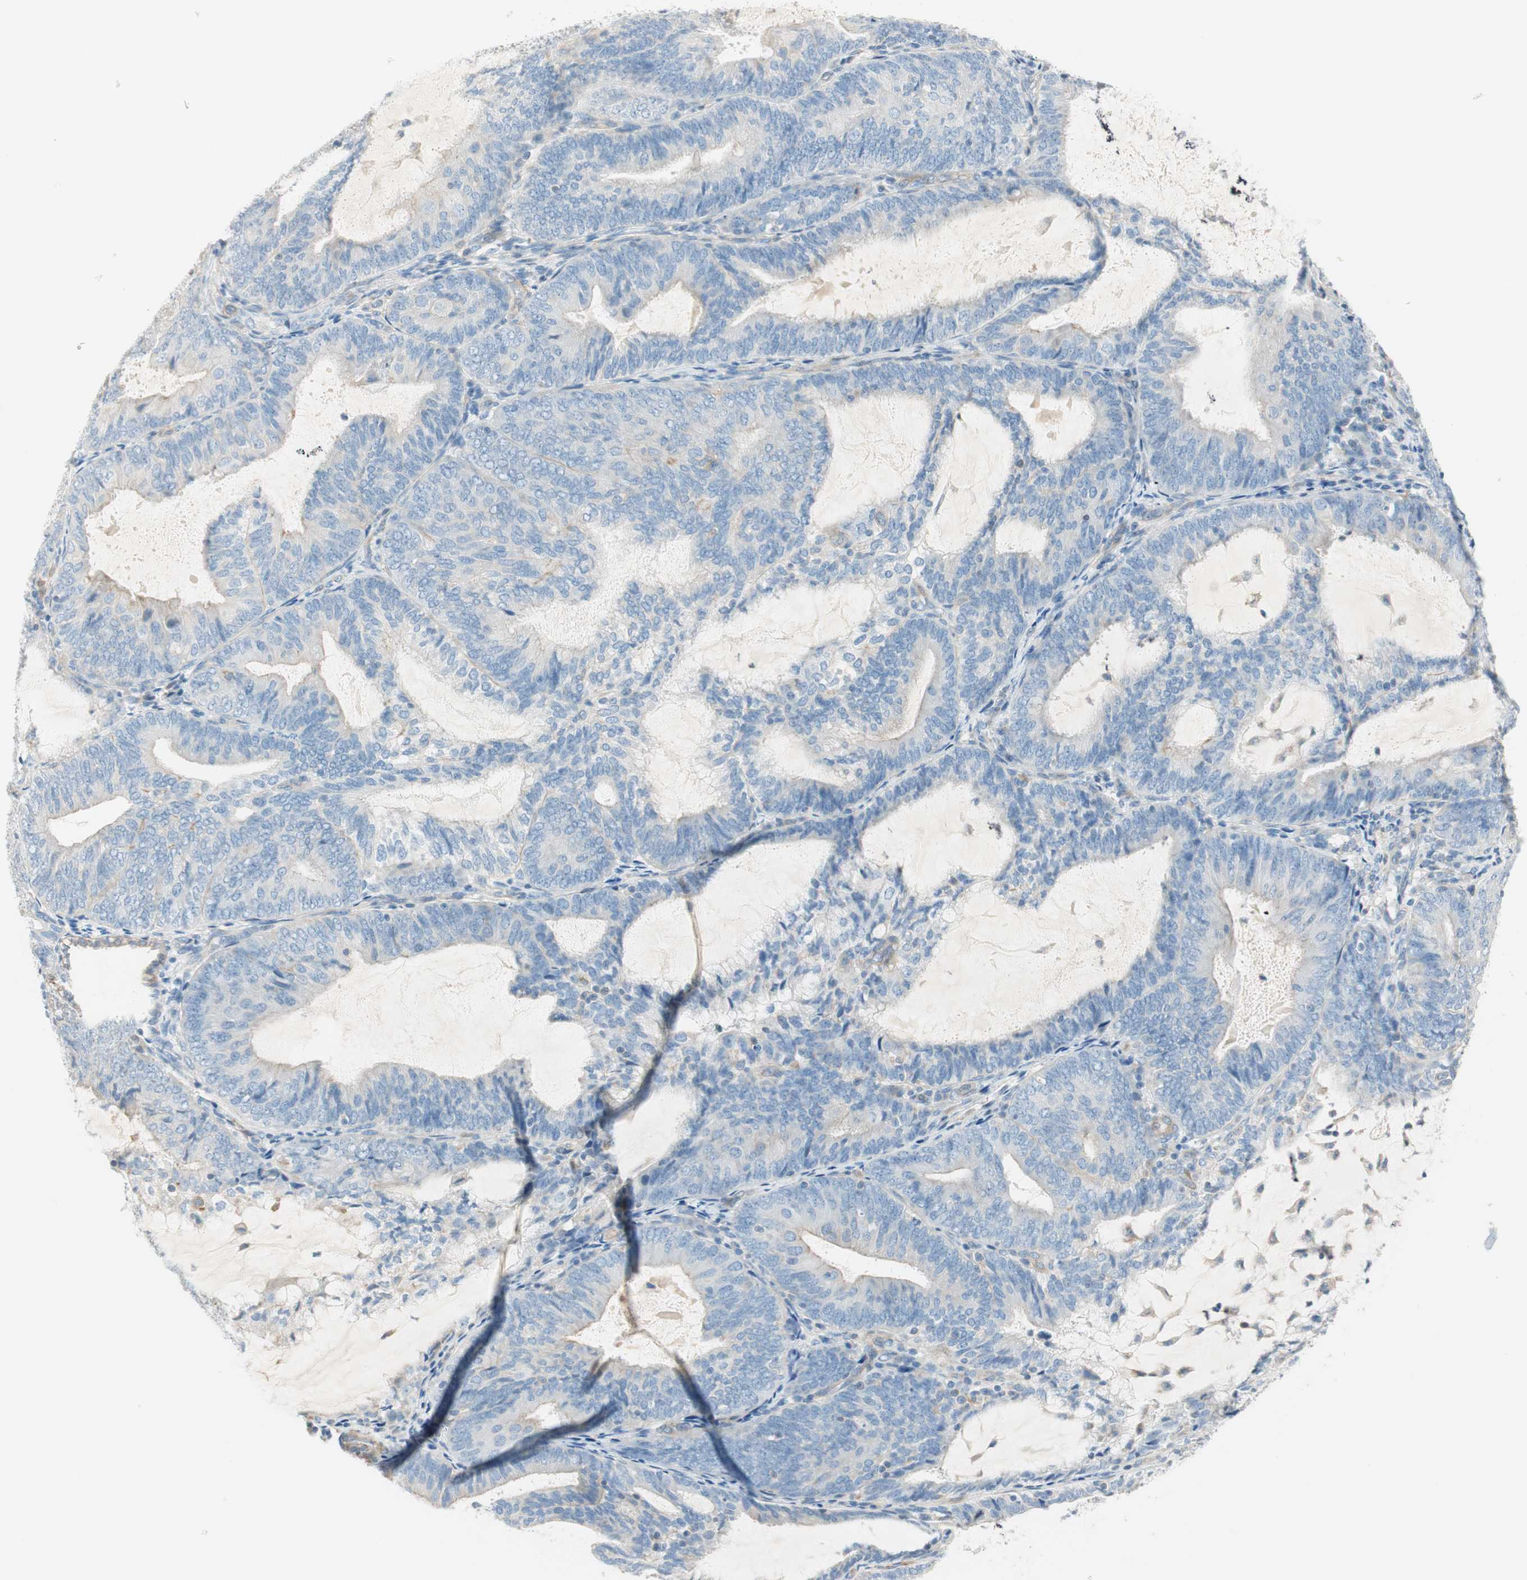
{"staining": {"intensity": "negative", "quantity": "none", "location": "none"}, "tissue": "endometrial cancer", "cell_type": "Tumor cells", "image_type": "cancer", "snomed": [{"axis": "morphology", "description": "Adenocarcinoma, NOS"}, {"axis": "topography", "description": "Endometrium"}], "caption": "Immunohistochemical staining of endometrial cancer exhibits no significant staining in tumor cells. The staining is performed using DAB (3,3'-diaminobenzidine) brown chromogen with nuclei counter-stained in using hematoxylin.", "gene": "CDK3", "patient": {"sex": "female", "age": 81}}